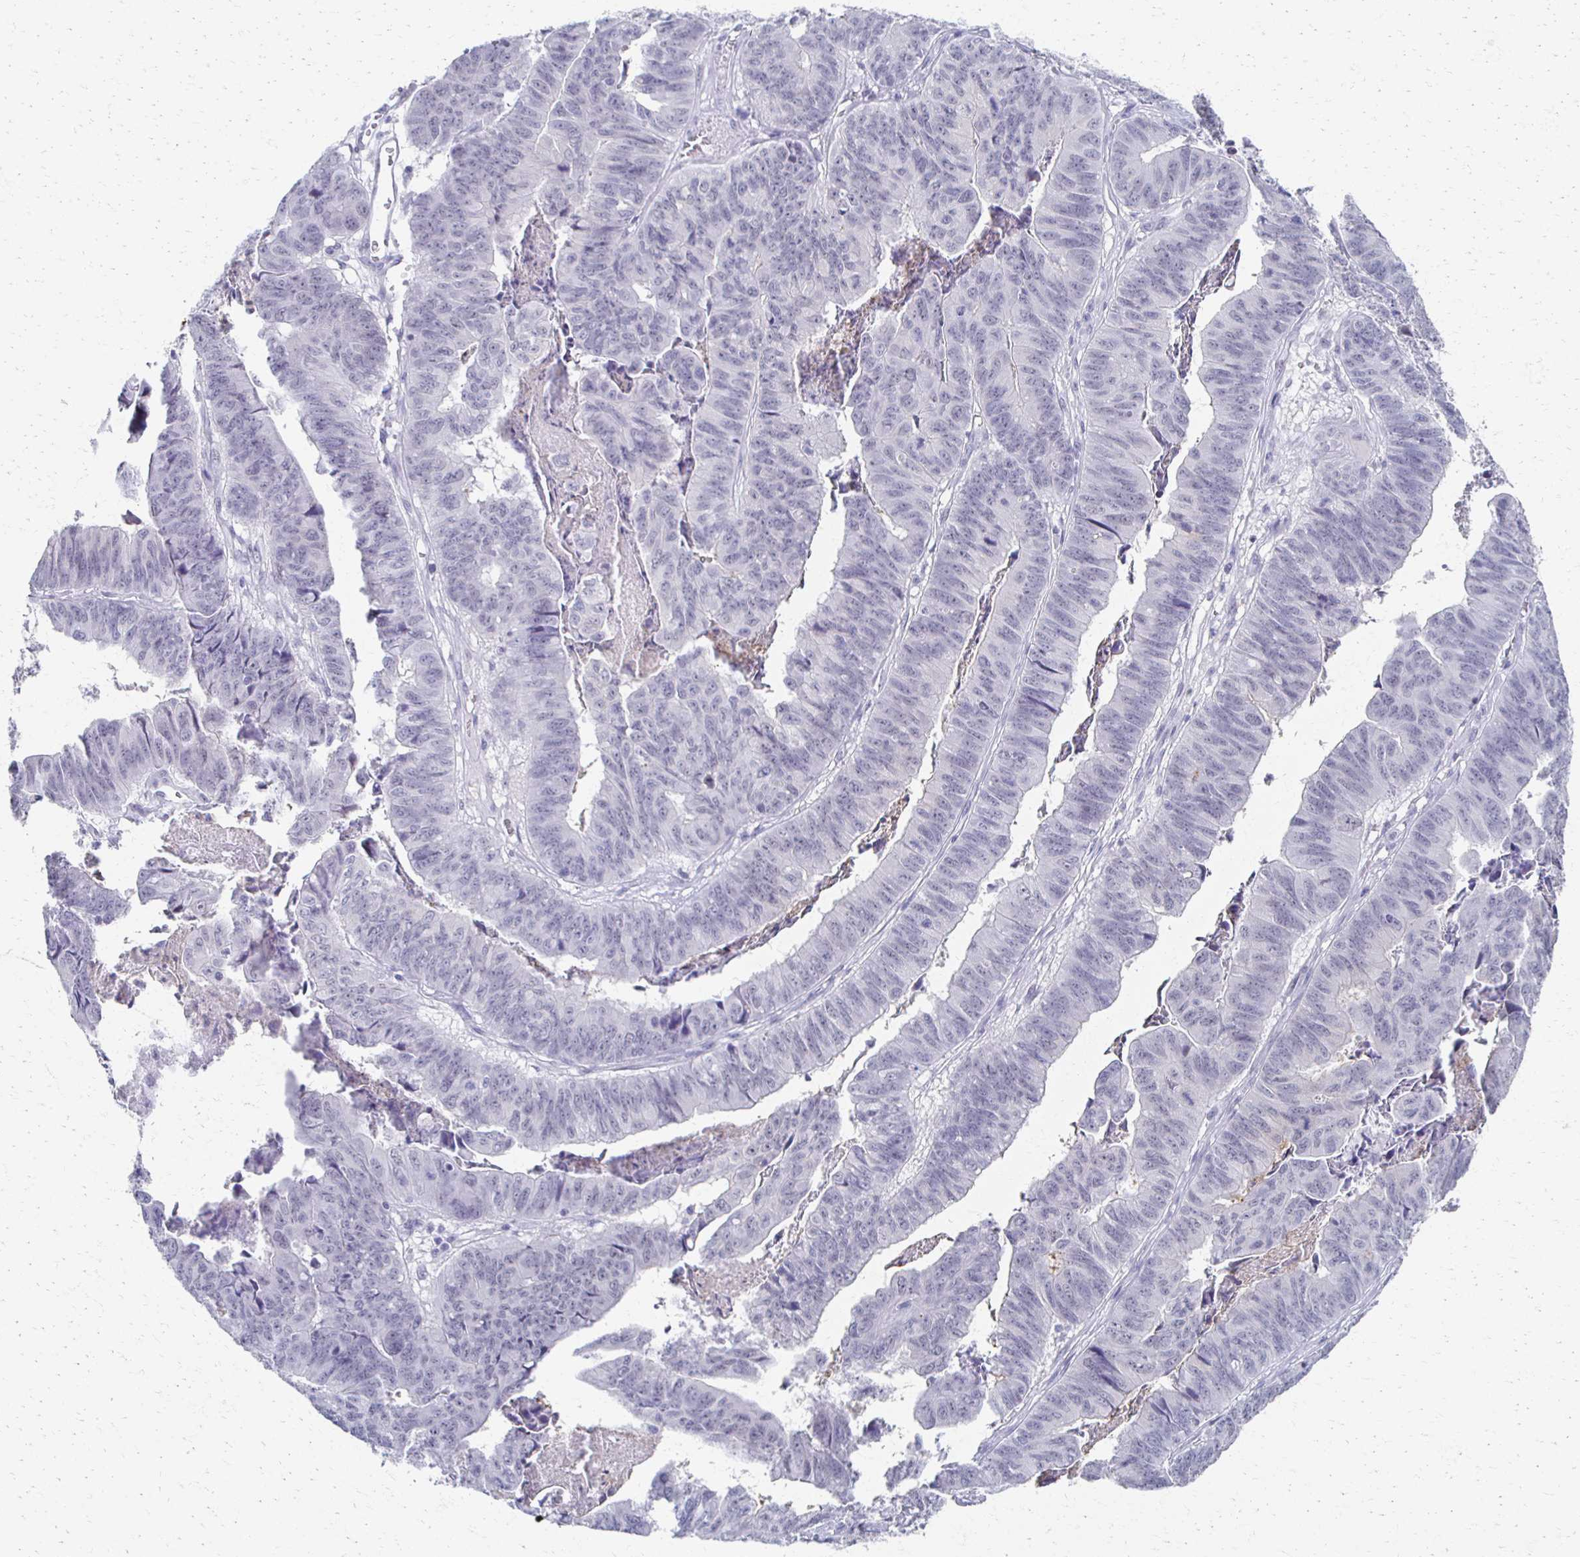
{"staining": {"intensity": "negative", "quantity": "none", "location": "none"}, "tissue": "stomach cancer", "cell_type": "Tumor cells", "image_type": "cancer", "snomed": [{"axis": "morphology", "description": "Adenocarcinoma, NOS"}, {"axis": "topography", "description": "Stomach, lower"}], "caption": "IHC photomicrograph of stomach adenocarcinoma stained for a protein (brown), which exhibits no positivity in tumor cells.", "gene": "CXCR2", "patient": {"sex": "male", "age": 77}}